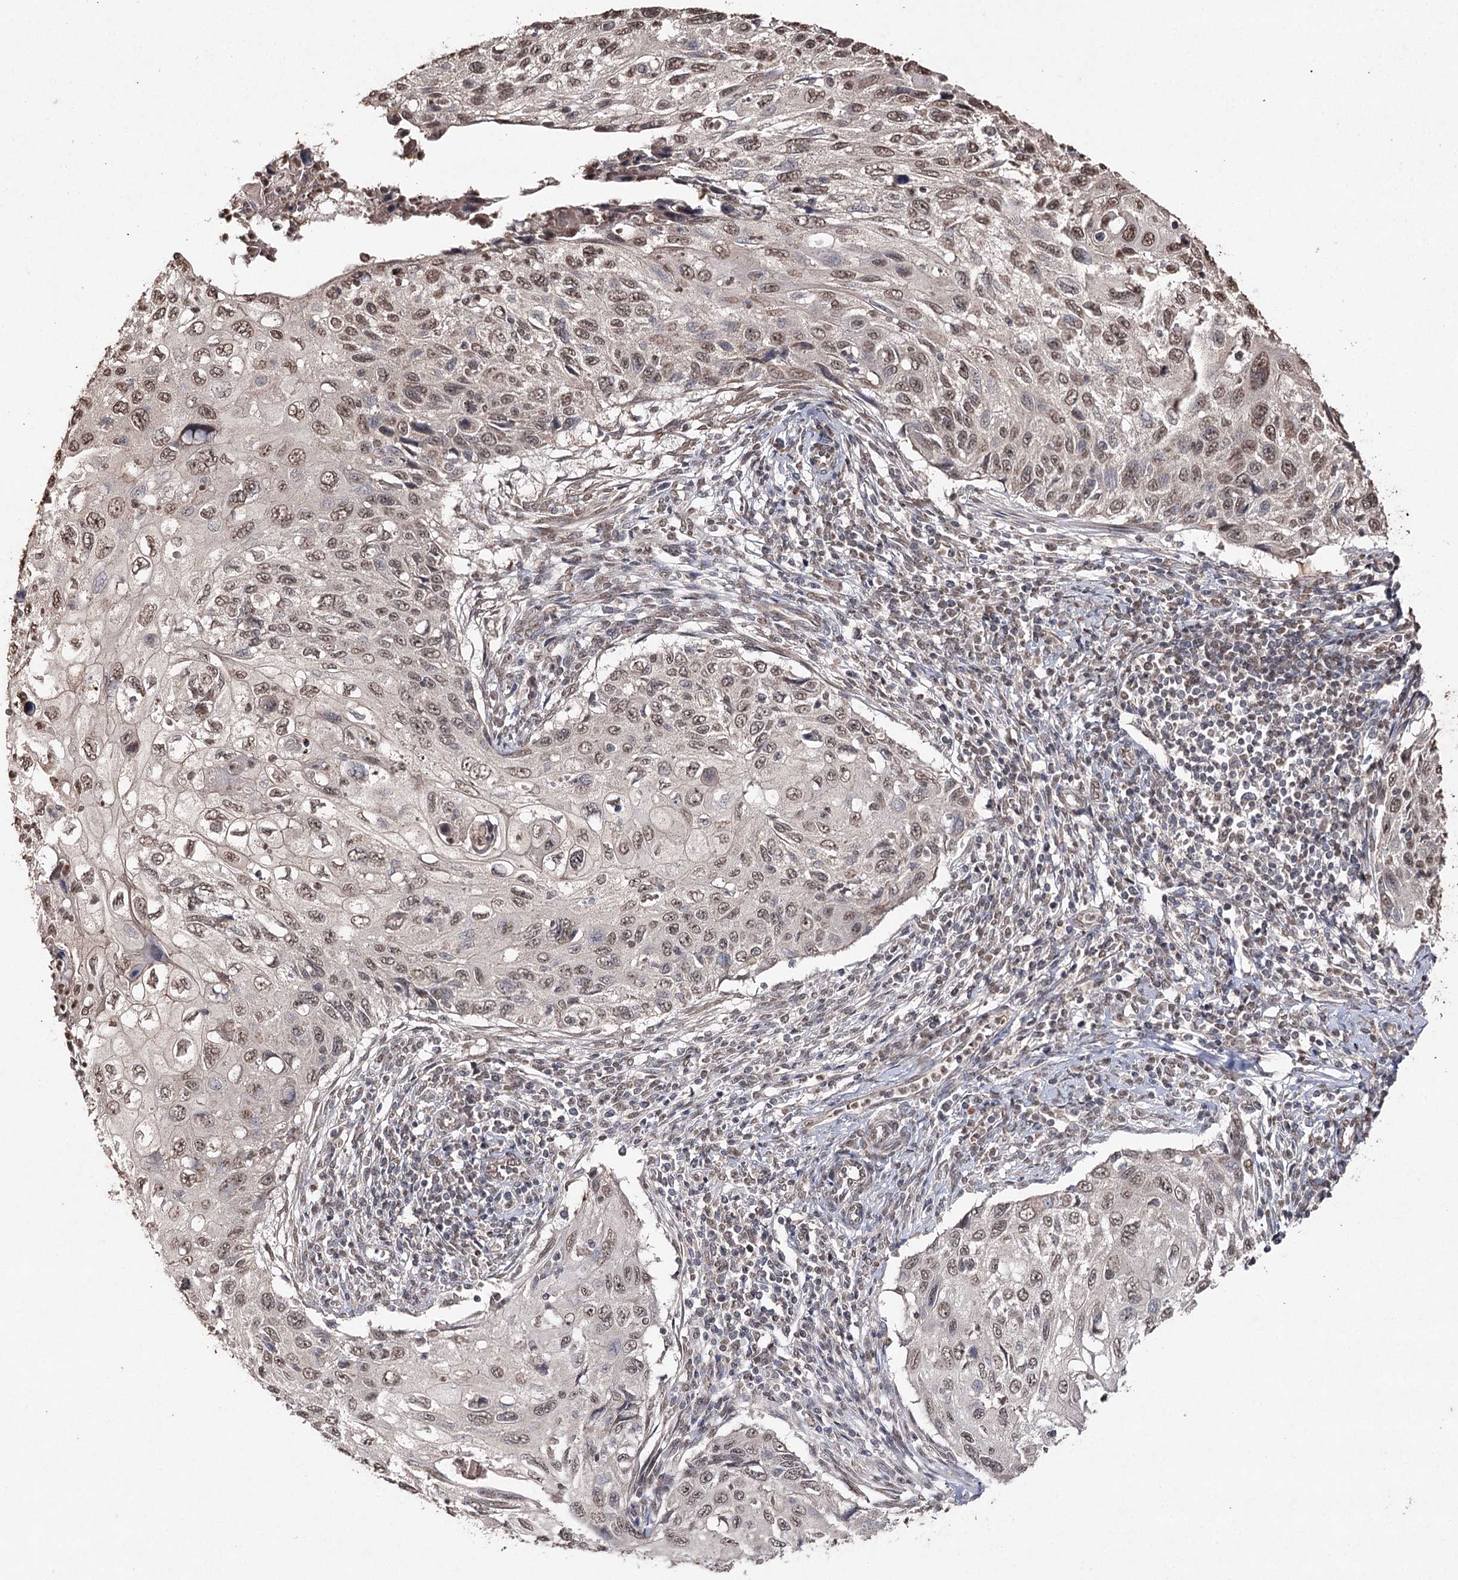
{"staining": {"intensity": "moderate", "quantity": "25%-75%", "location": "nuclear"}, "tissue": "cervical cancer", "cell_type": "Tumor cells", "image_type": "cancer", "snomed": [{"axis": "morphology", "description": "Squamous cell carcinoma, NOS"}, {"axis": "topography", "description": "Cervix"}], "caption": "This micrograph reveals cervical cancer stained with immunohistochemistry to label a protein in brown. The nuclear of tumor cells show moderate positivity for the protein. Nuclei are counter-stained blue.", "gene": "ATG14", "patient": {"sex": "female", "age": 70}}